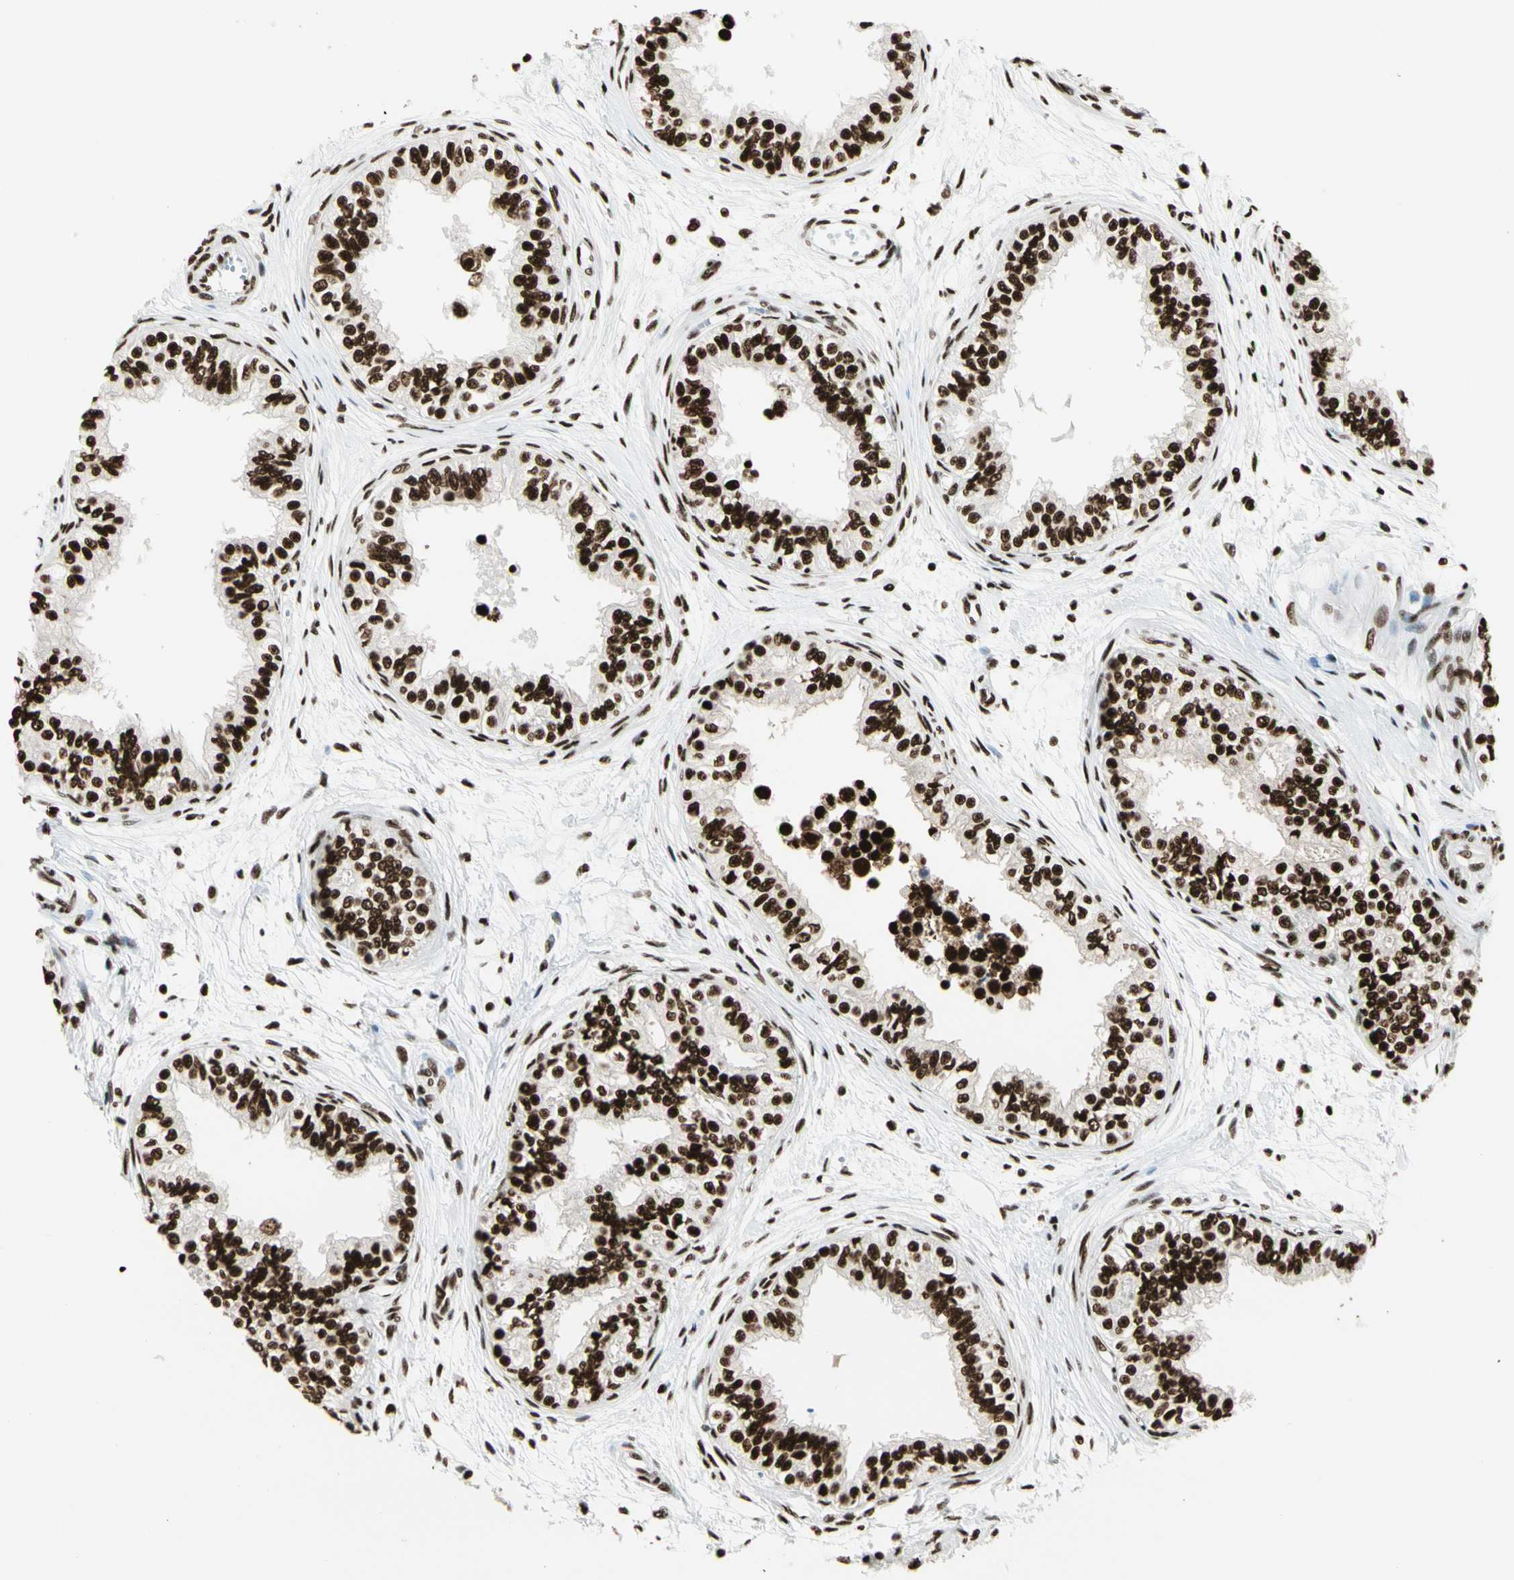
{"staining": {"intensity": "strong", "quantity": ">75%", "location": "nuclear"}, "tissue": "epididymis", "cell_type": "Glandular cells", "image_type": "normal", "snomed": [{"axis": "morphology", "description": "Normal tissue, NOS"}, {"axis": "morphology", "description": "Adenocarcinoma, metastatic, NOS"}, {"axis": "topography", "description": "Testis"}, {"axis": "topography", "description": "Epididymis"}], "caption": "Unremarkable epididymis was stained to show a protein in brown. There is high levels of strong nuclear positivity in approximately >75% of glandular cells. (DAB = brown stain, brightfield microscopy at high magnification).", "gene": "CCAR1", "patient": {"sex": "male", "age": 26}}